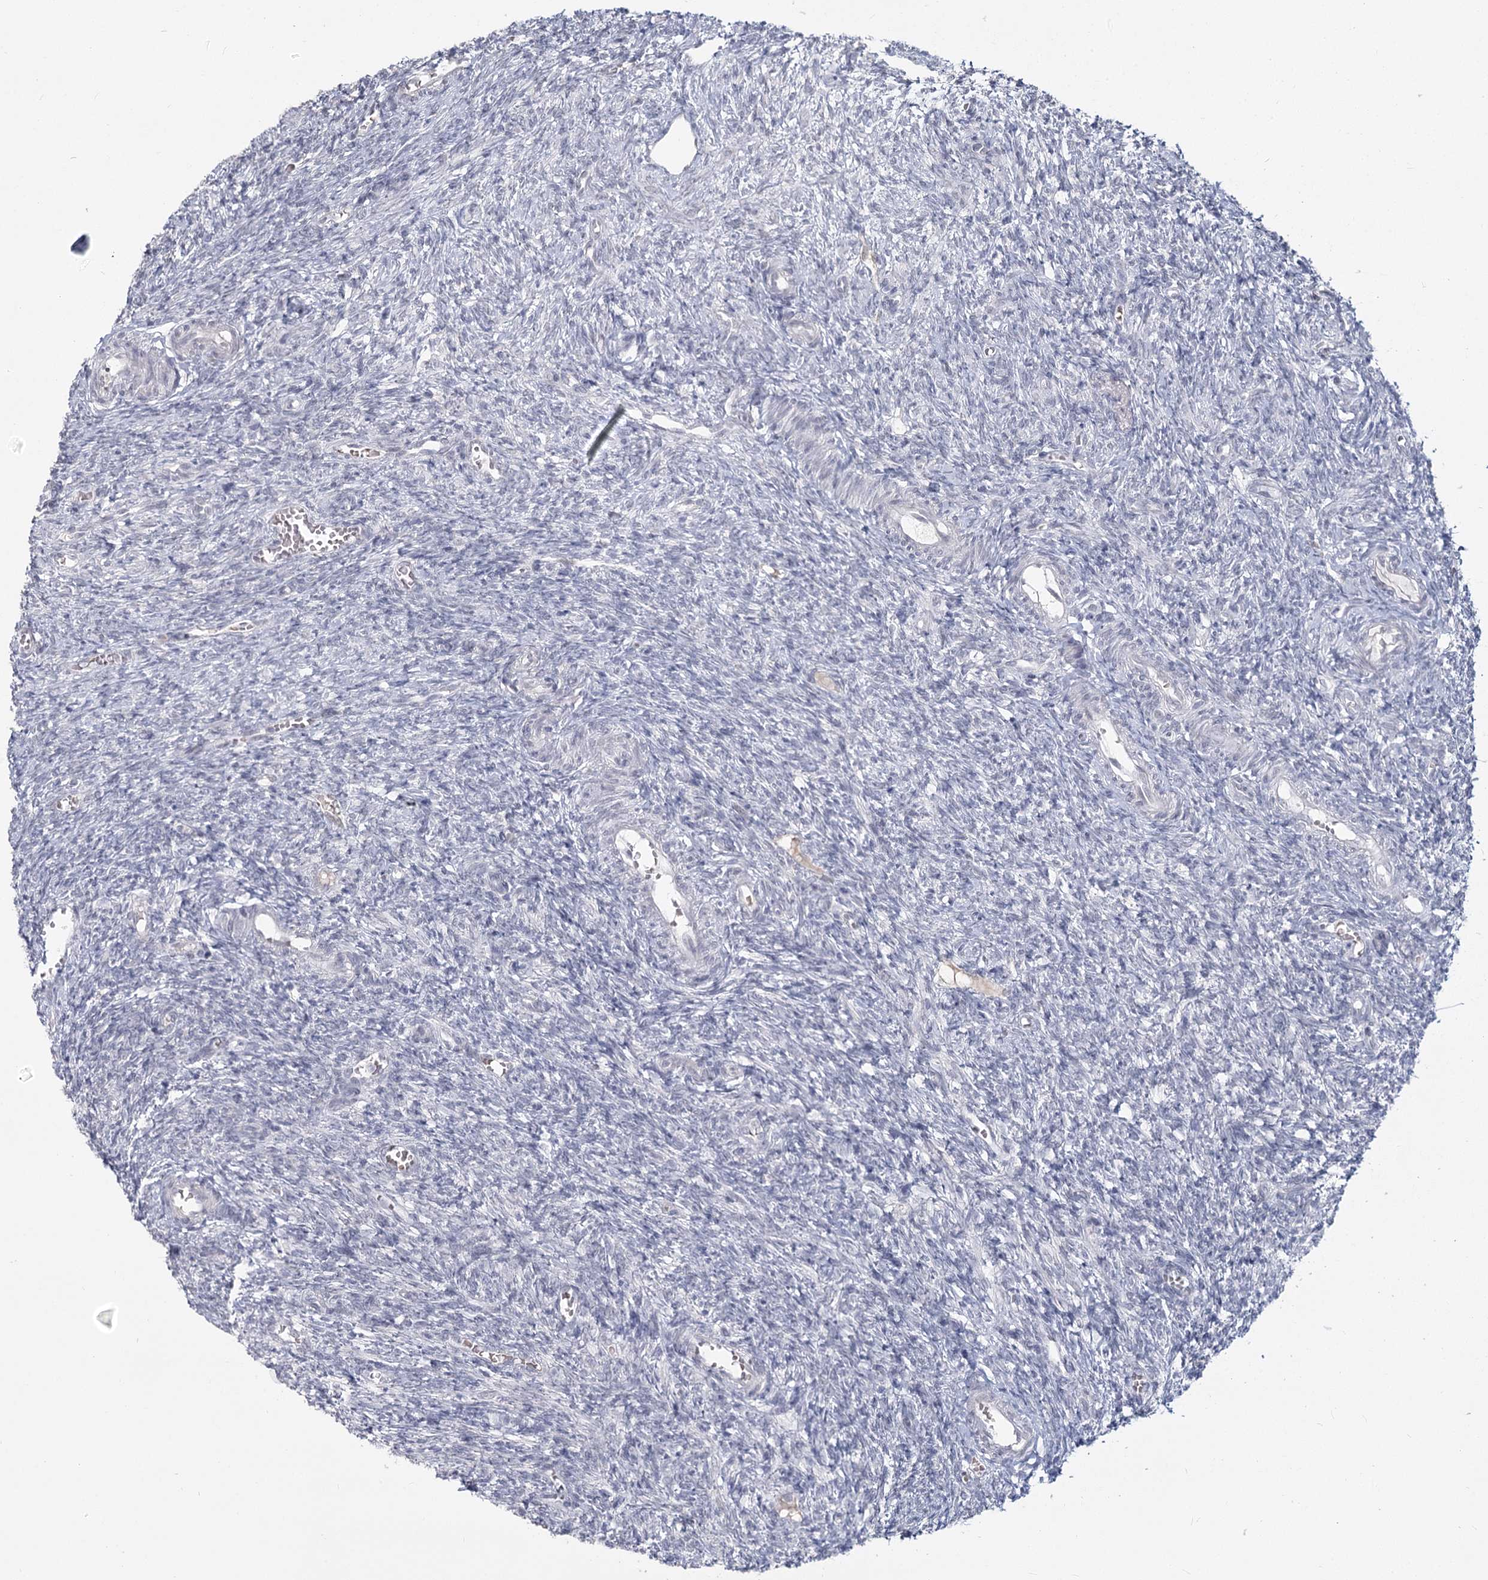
{"staining": {"intensity": "negative", "quantity": "none", "location": "none"}, "tissue": "ovary", "cell_type": "Ovarian stroma cells", "image_type": "normal", "snomed": [{"axis": "morphology", "description": "Normal tissue, NOS"}, {"axis": "topography", "description": "Ovary"}], "caption": "This histopathology image is of benign ovary stained with immunohistochemistry (IHC) to label a protein in brown with the nuclei are counter-stained blue. There is no expression in ovarian stroma cells.", "gene": "LY6G5C", "patient": {"sex": "female", "age": 27}}